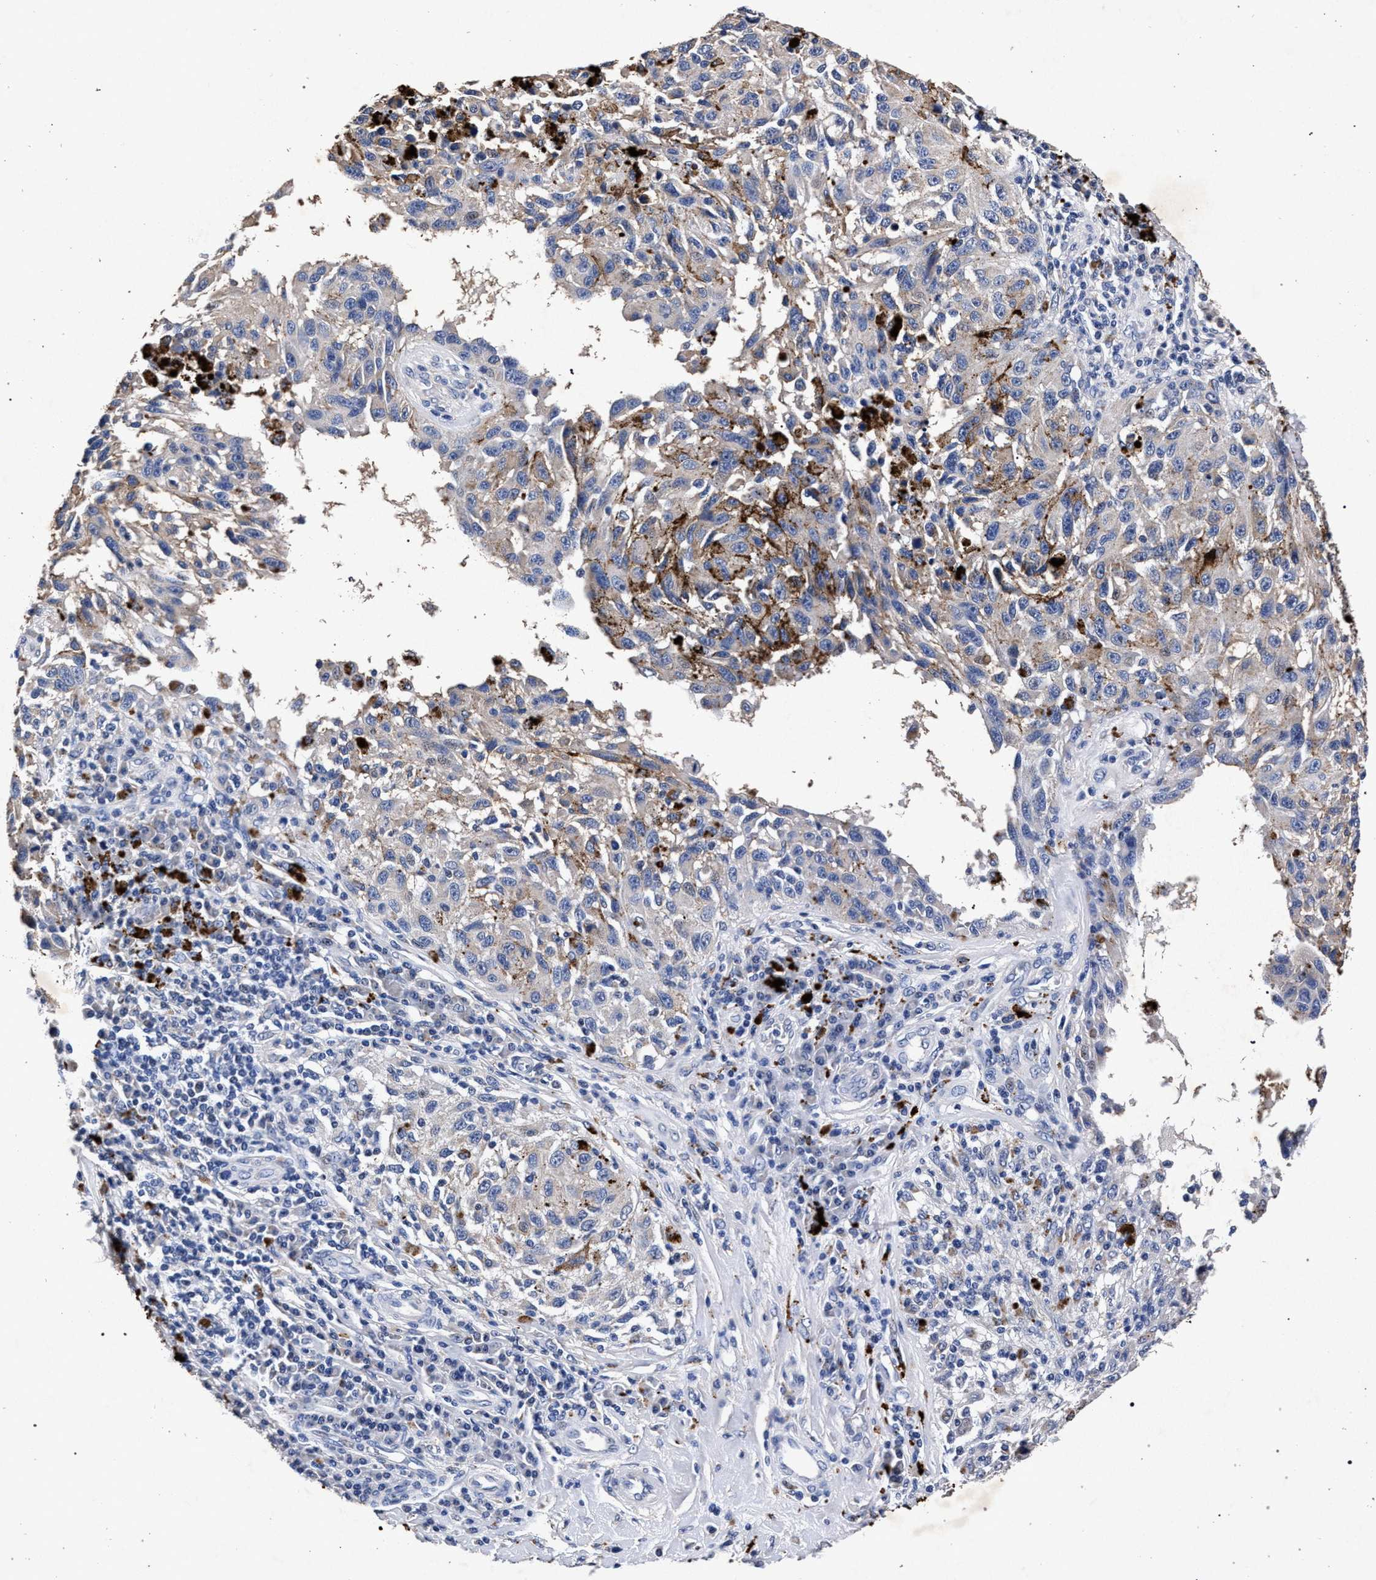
{"staining": {"intensity": "negative", "quantity": "none", "location": "none"}, "tissue": "melanoma", "cell_type": "Tumor cells", "image_type": "cancer", "snomed": [{"axis": "morphology", "description": "Malignant melanoma, NOS"}, {"axis": "topography", "description": "Skin"}], "caption": "Tumor cells show no significant protein positivity in melanoma.", "gene": "ATP1A2", "patient": {"sex": "female", "age": 73}}